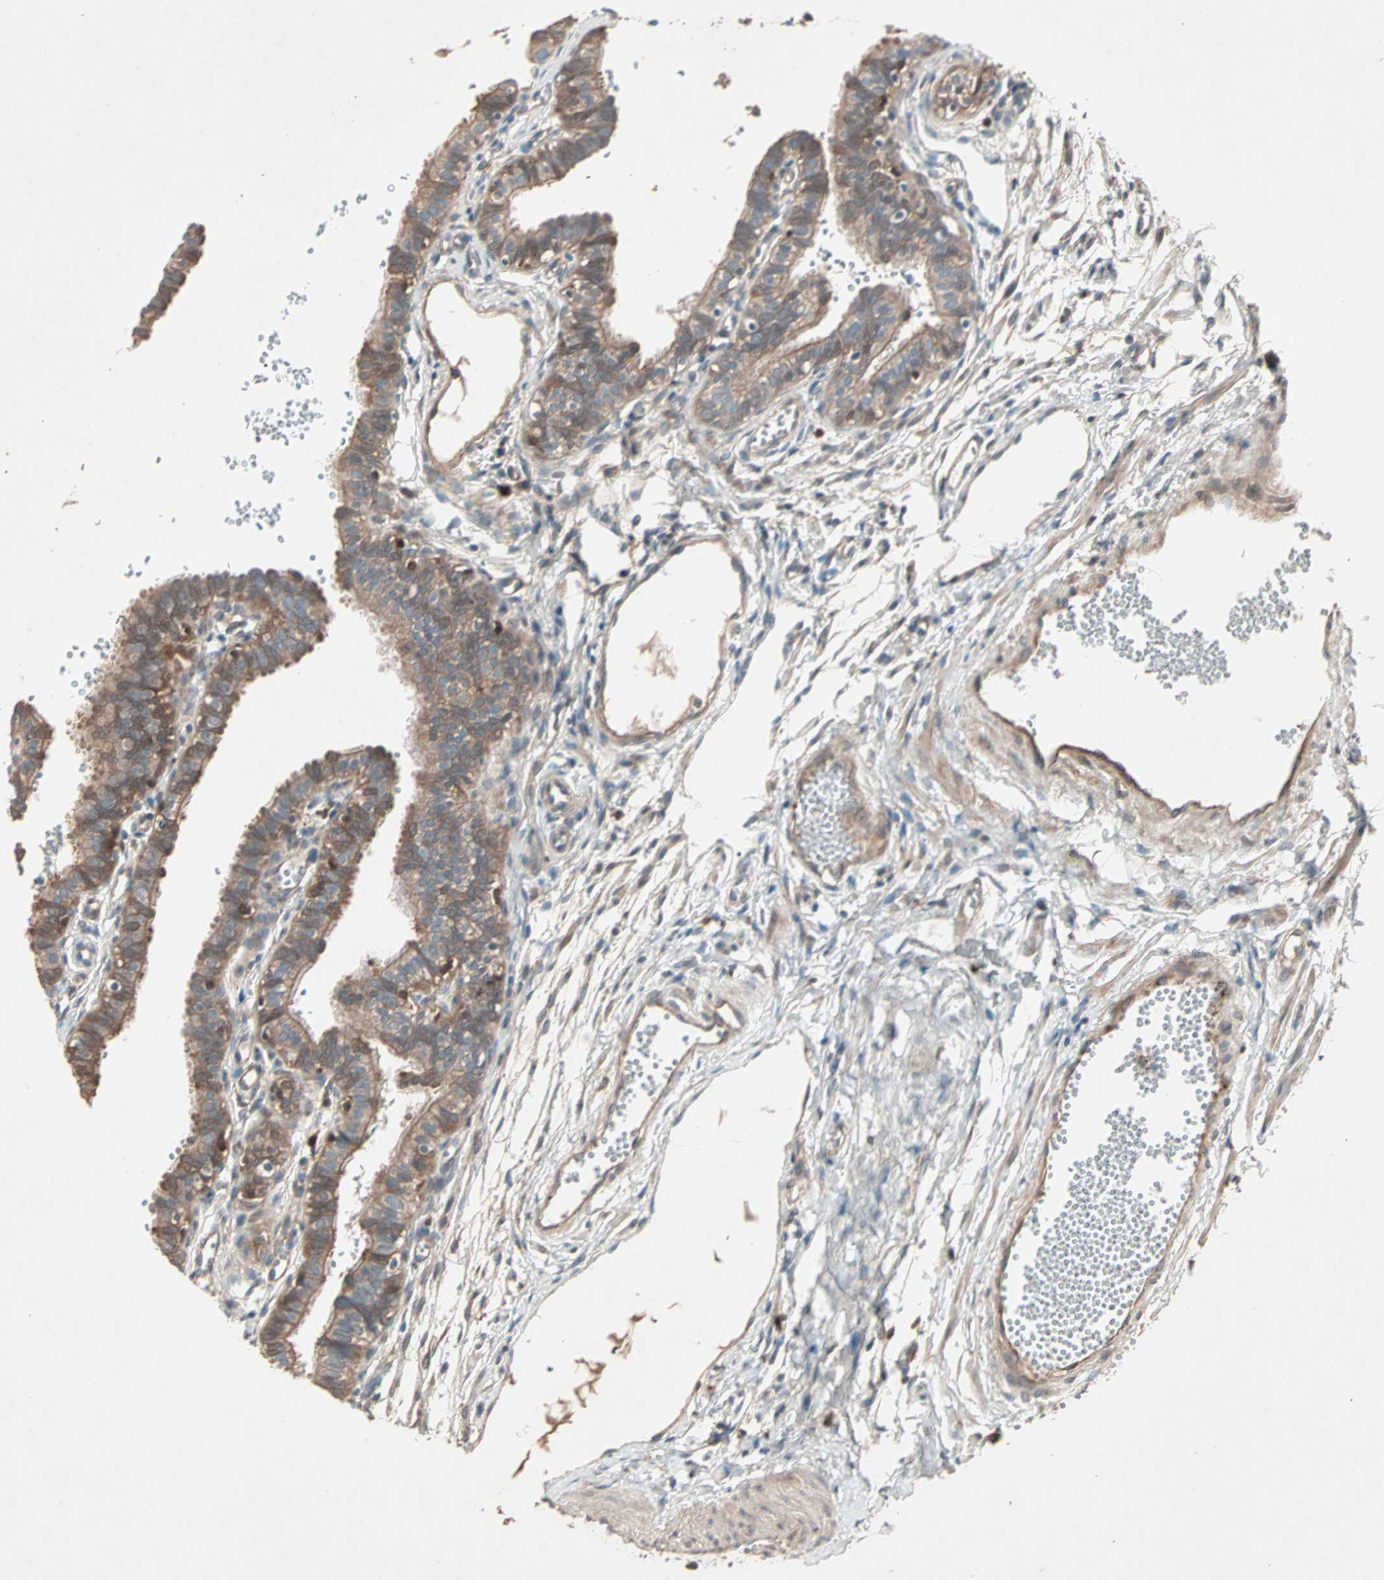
{"staining": {"intensity": "moderate", "quantity": ">75%", "location": "cytoplasmic/membranous"}, "tissue": "fallopian tube", "cell_type": "Glandular cells", "image_type": "normal", "snomed": [{"axis": "morphology", "description": "Normal tissue, NOS"}, {"axis": "topography", "description": "Fallopian tube"}, {"axis": "topography", "description": "Placenta"}], "caption": "A high-resolution histopathology image shows immunohistochemistry staining of normal fallopian tube, which displays moderate cytoplasmic/membranous positivity in approximately >75% of glandular cells. The staining is performed using DAB brown chromogen to label protein expression. The nuclei are counter-stained blue using hematoxylin.", "gene": "SDSL", "patient": {"sex": "female", "age": 34}}